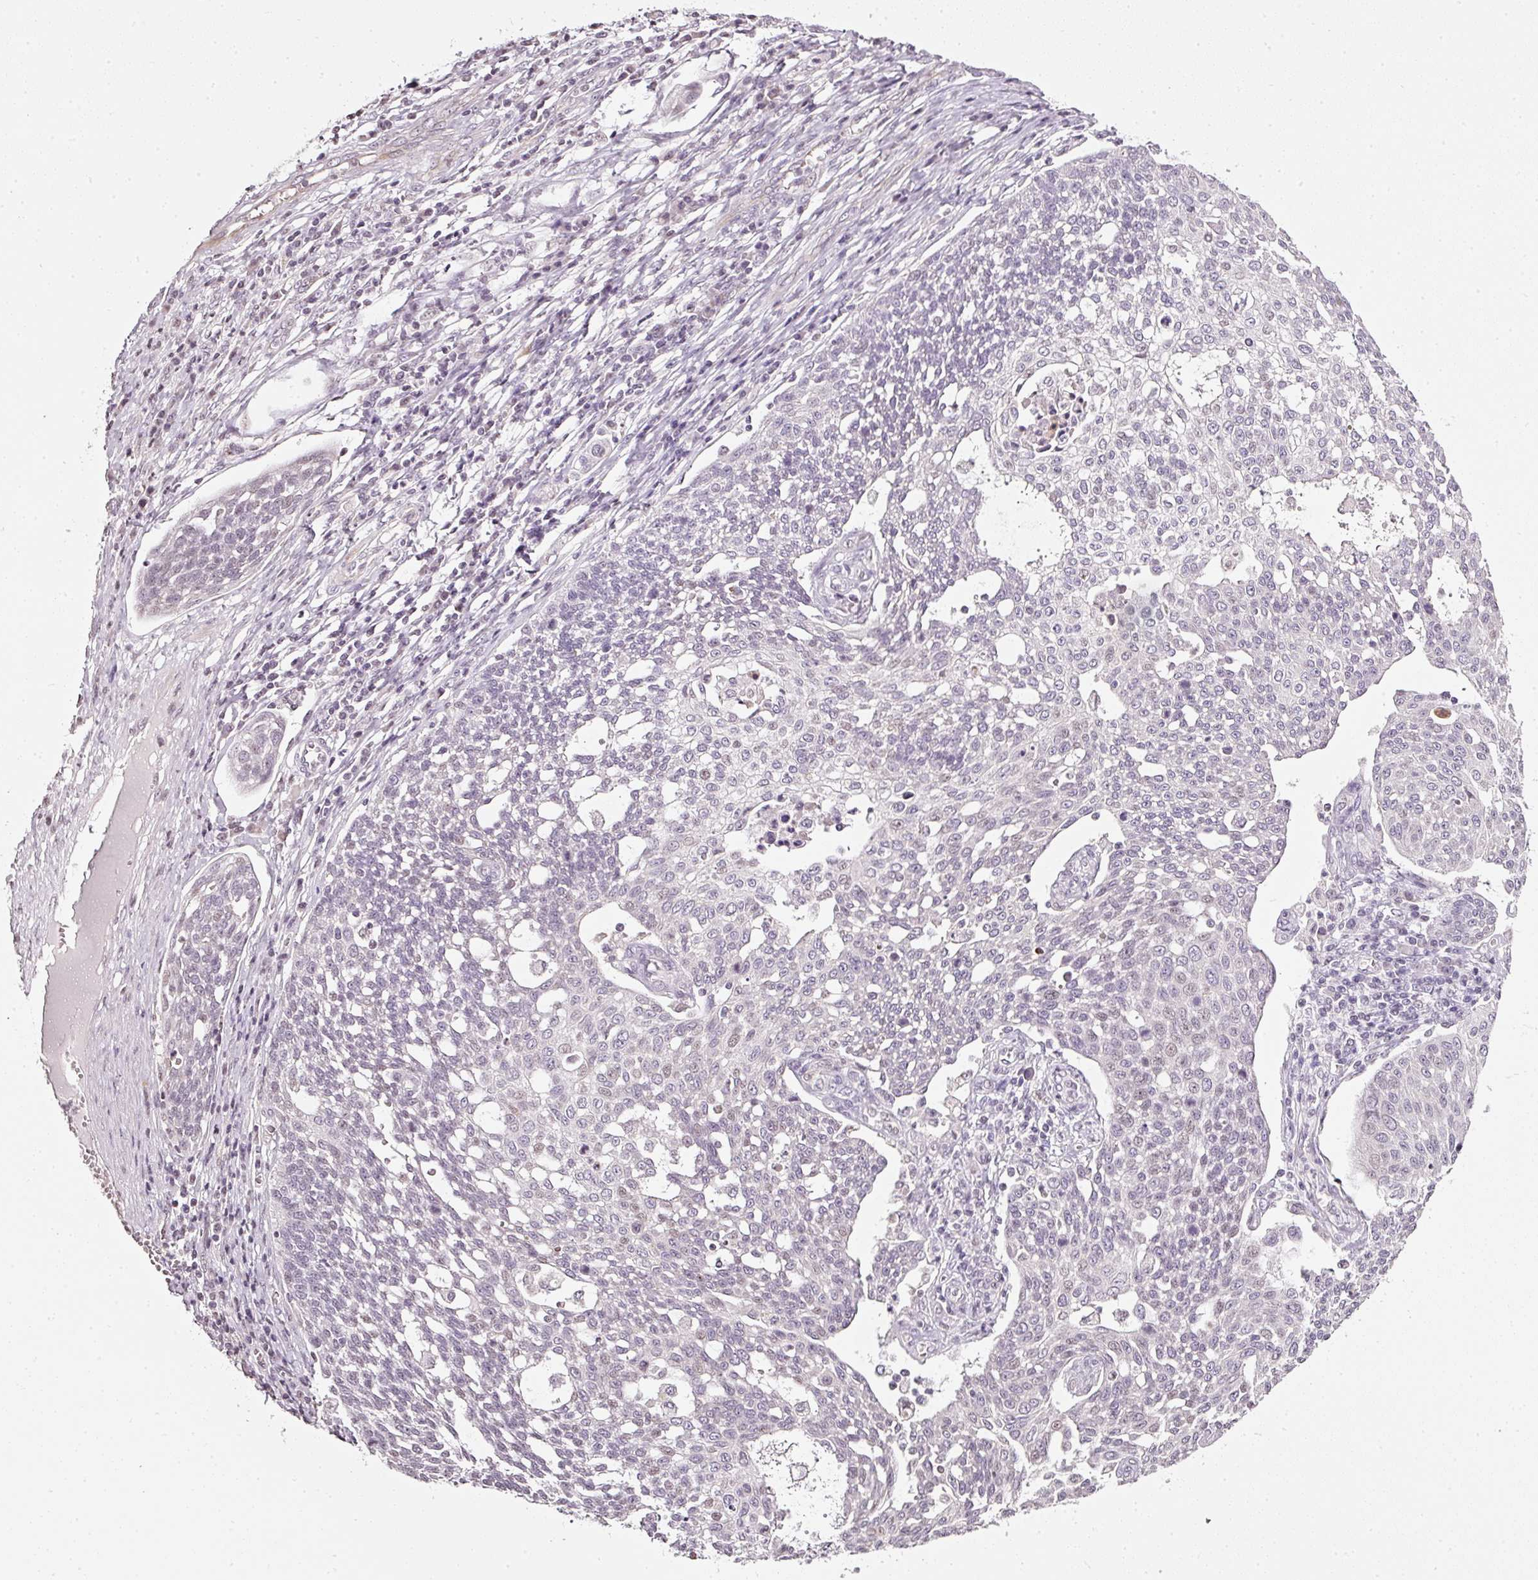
{"staining": {"intensity": "weak", "quantity": "<25%", "location": "nuclear"}, "tissue": "cervical cancer", "cell_type": "Tumor cells", "image_type": "cancer", "snomed": [{"axis": "morphology", "description": "Squamous cell carcinoma, NOS"}, {"axis": "topography", "description": "Cervix"}], "caption": "A micrograph of human cervical squamous cell carcinoma is negative for staining in tumor cells.", "gene": "NRDE2", "patient": {"sex": "female", "age": 34}}